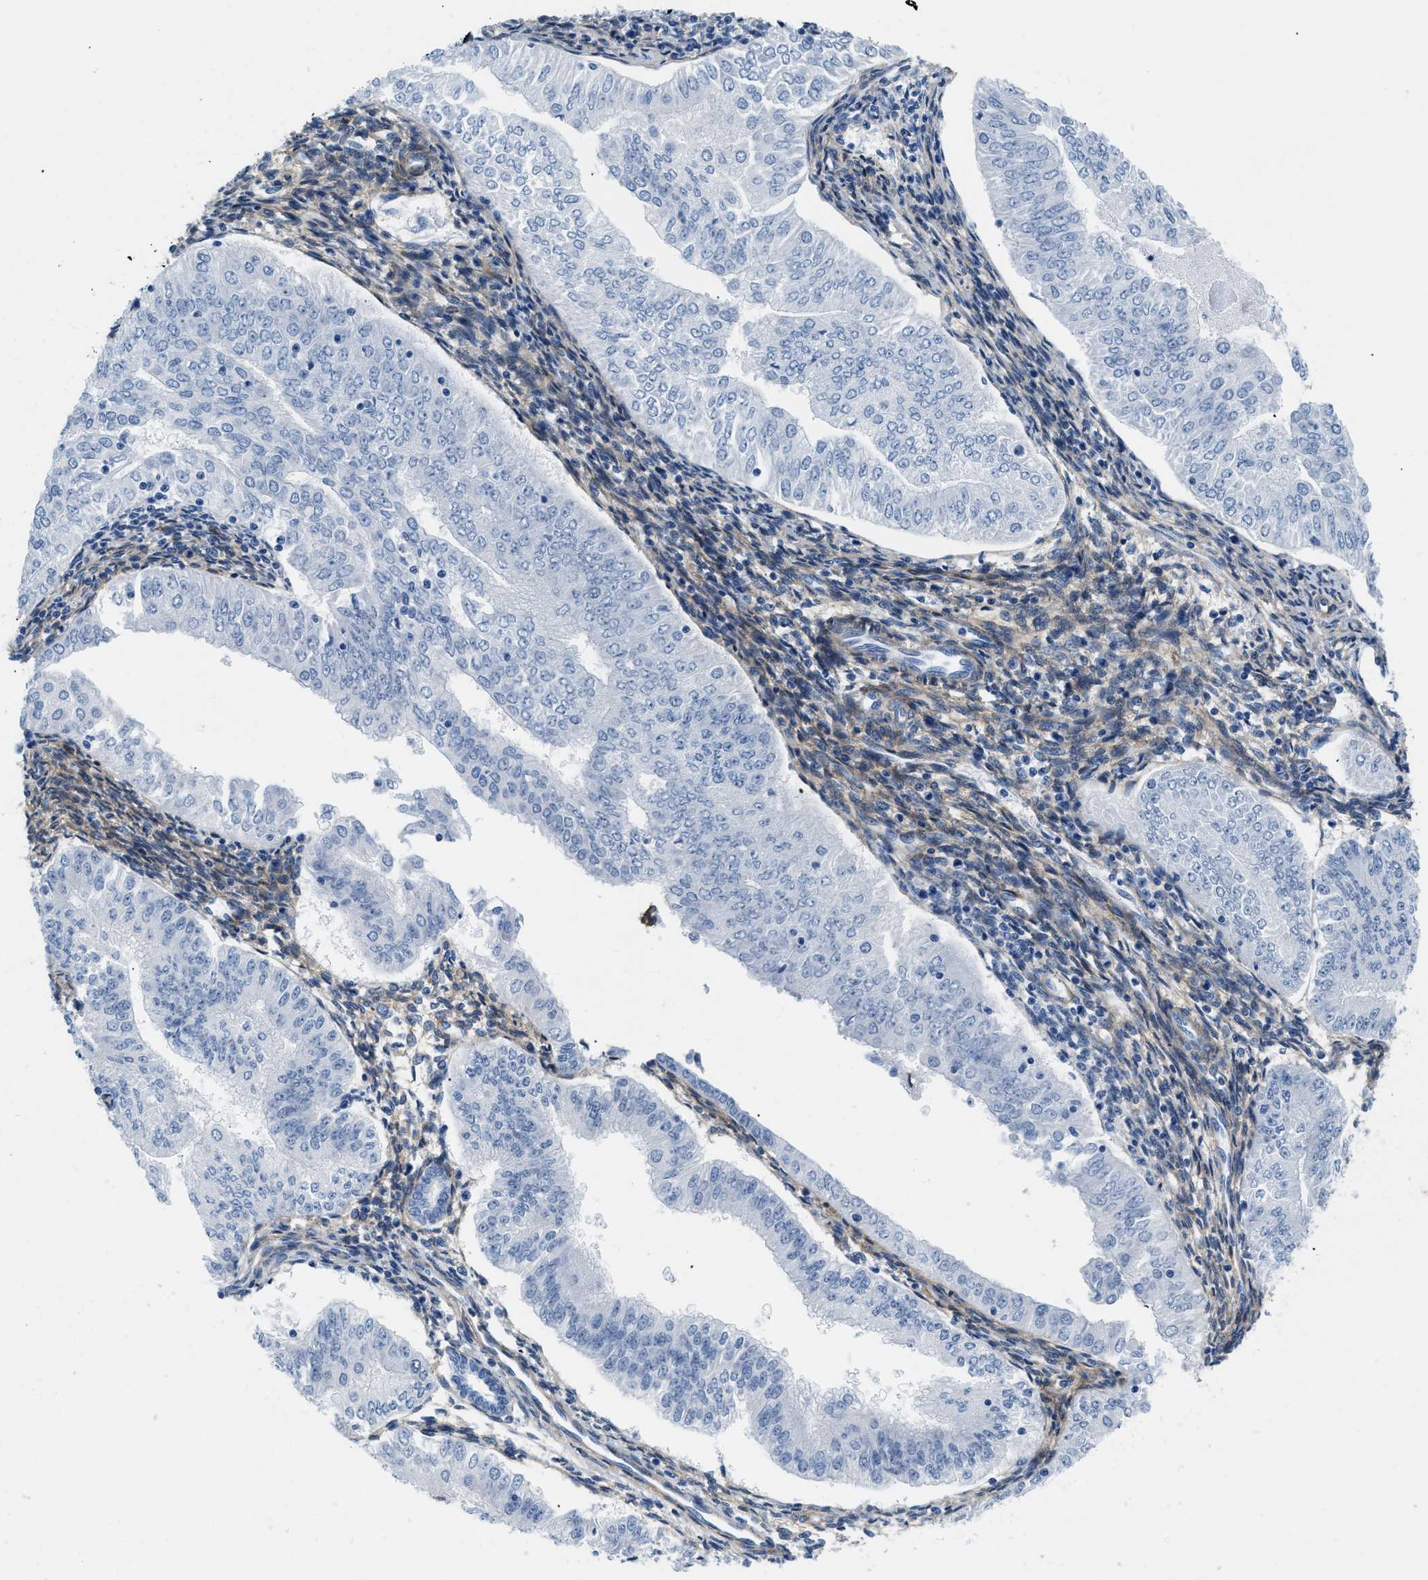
{"staining": {"intensity": "negative", "quantity": "none", "location": "none"}, "tissue": "endometrial cancer", "cell_type": "Tumor cells", "image_type": "cancer", "snomed": [{"axis": "morphology", "description": "Normal tissue, NOS"}, {"axis": "morphology", "description": "Adenocarcinoma, NOS"}, {"axis": "topography", "description": "Endometrium"}], "caption": "This image is of adenocarcinoma (endometrial) stained with immunohistochemistry to label a protein in brown with the nuclei are counter-stained blue. There is no expression in tumor cells.", "gene": "PDGFRB", "patient": {"sex": "female", "age": 53}}